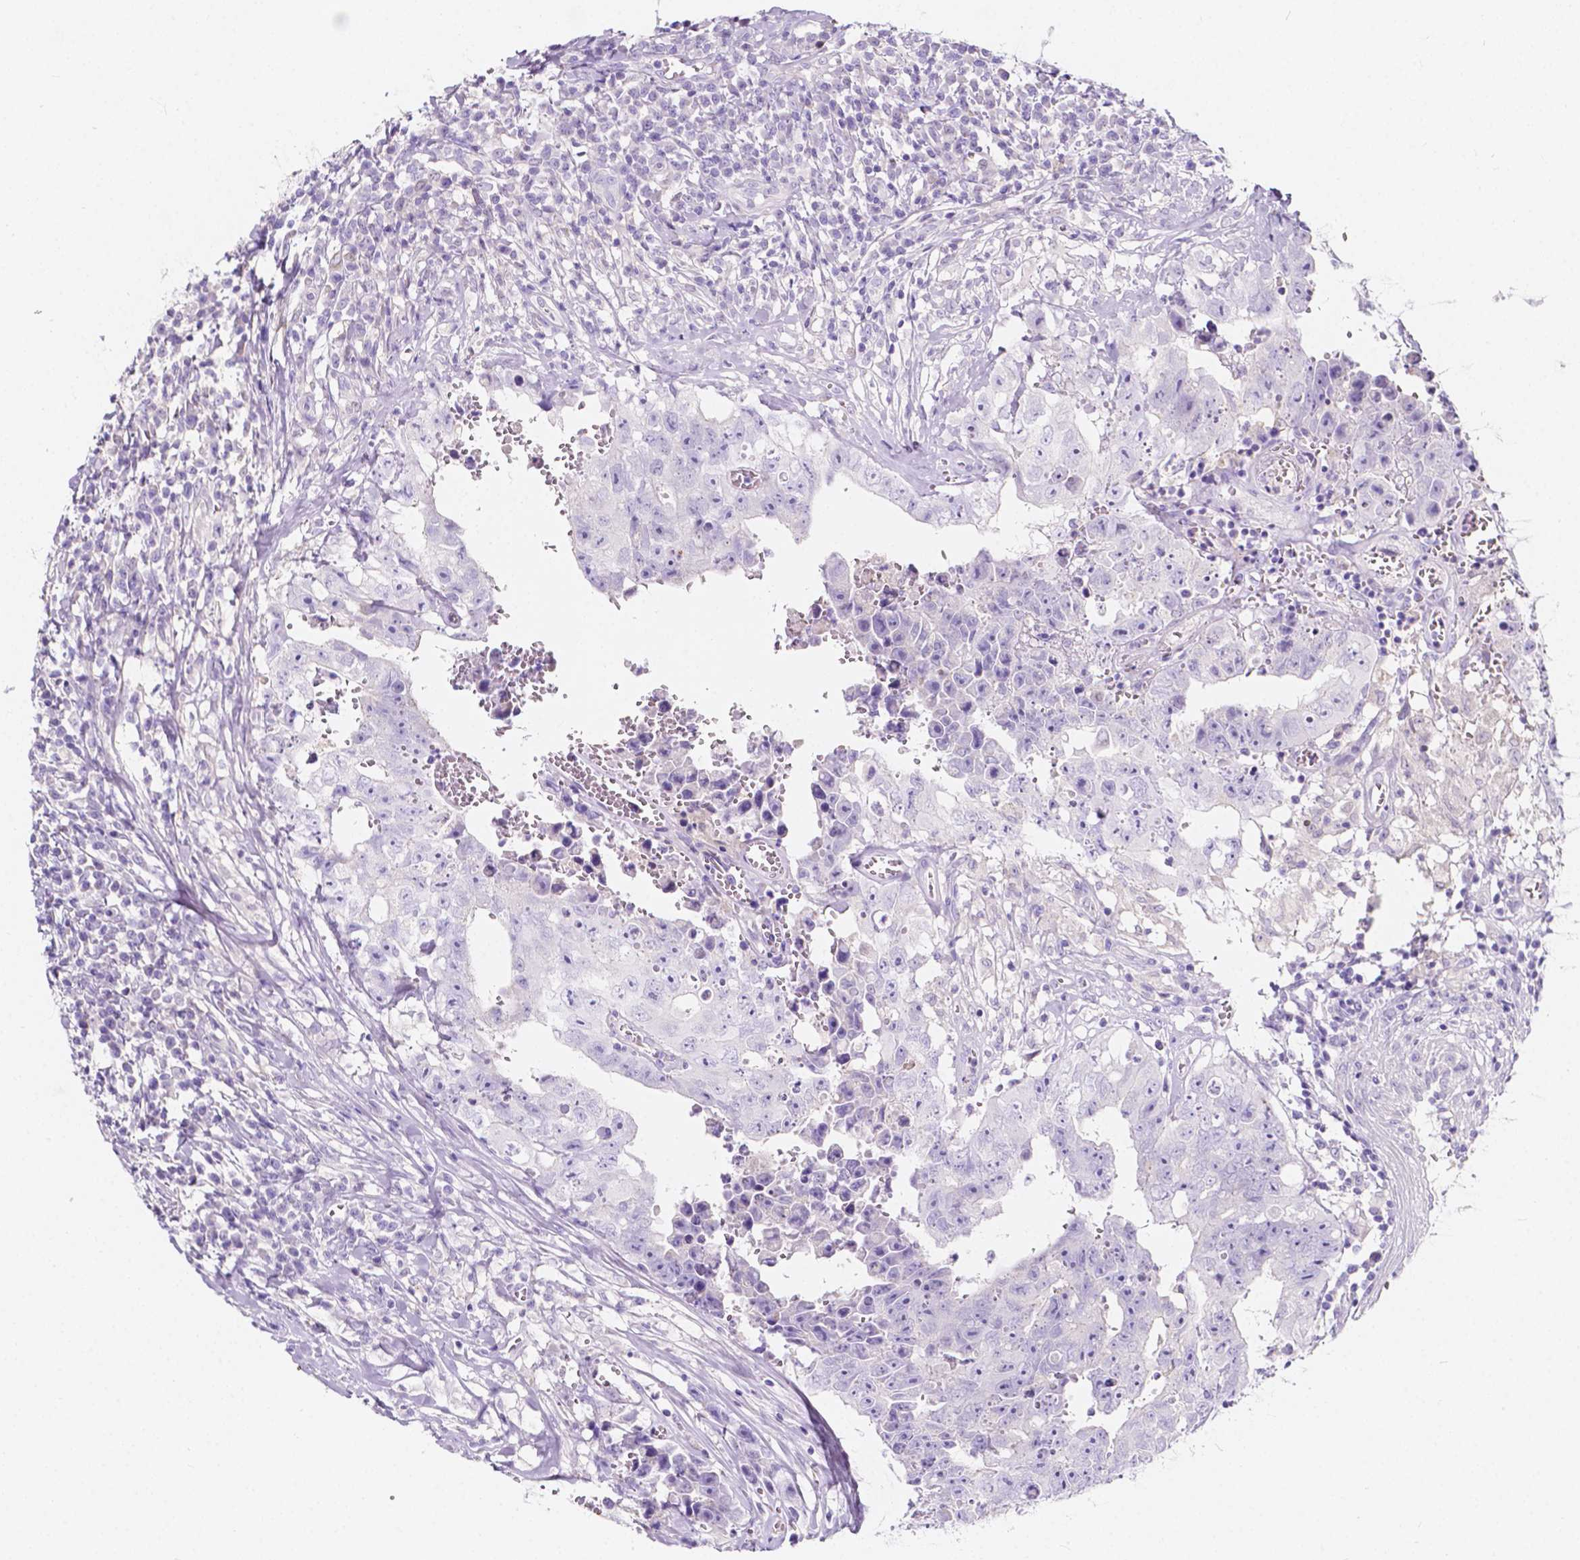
{"staining": {"intensity": "negative", "quantity": "none", "location": "none"}, "tissue": "testis cancer", "cell_type": "Tumor cells", "image_type": "cancer", "snomed": [{"axis": "morphology", "description": "Carcinoma, Embryonal, NOS"}, {"axis": "topography", "description": "Testis"}], "caption": "Immunohistochemistry (IHC) micrograph of human testis cancer (embryonal carcinoma) stained for a protein (brown), which reveals no expression in tumor cells. (Immunohistochemistry (IHC), brightfield microscopy, high magnification).", "gene": "CLSTN2", "patient": {"sex": "male", "age": 36}}